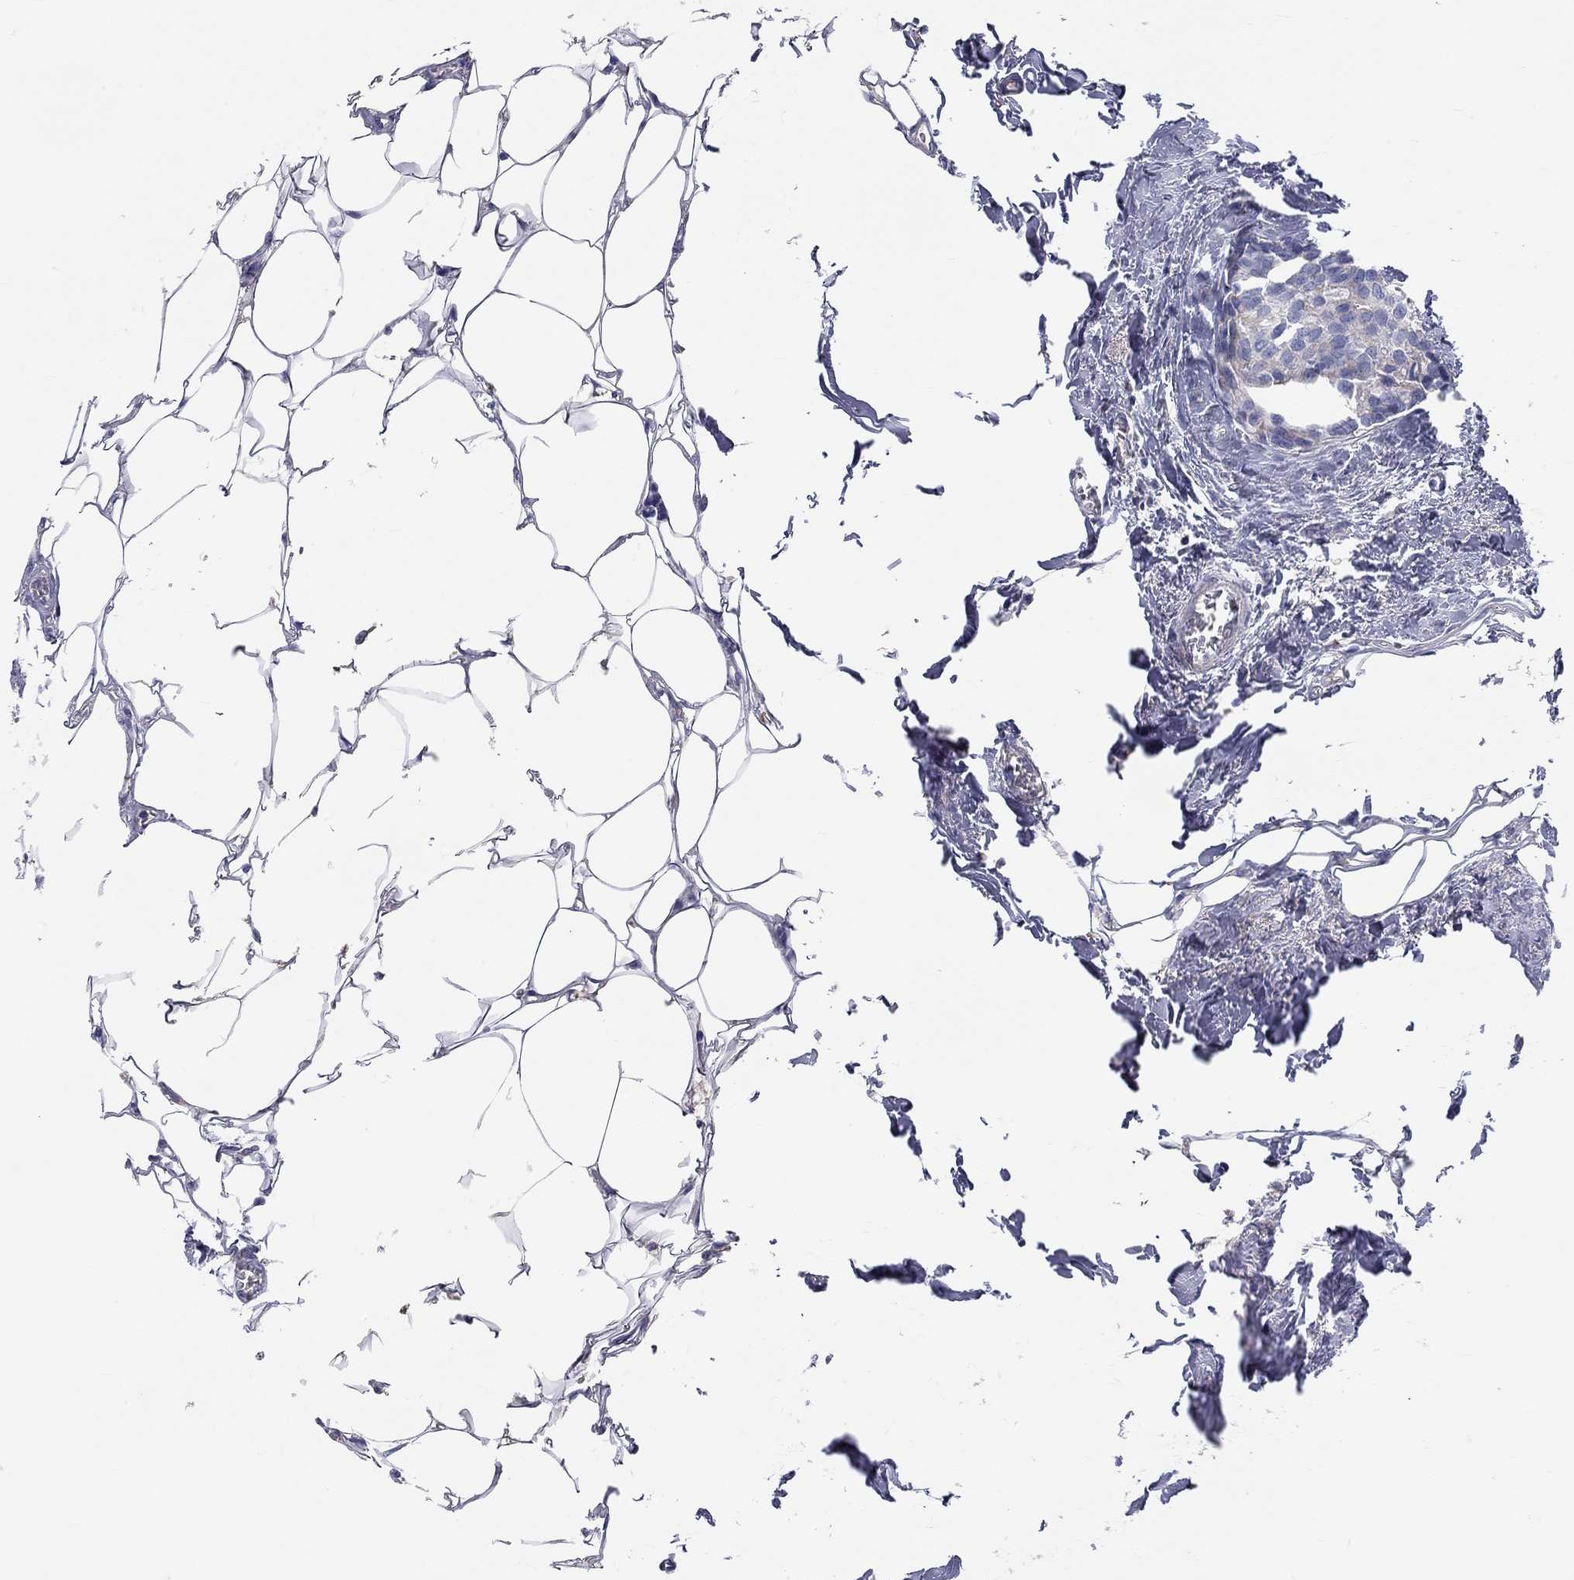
{"staining": {"intensity": "negative", "quantity": "none", "location": "none"}, "tissue": "breast cancer", "cell_type": "Tumor cells", "image_type": "cancer", "snomed": [{"axis": "morphology", "description": "Duct carcinoma"}, {"axis": "topography", "description": "Breast"}], "caption": "High power microscopy image of an IHC photomicrograph of breast infiltrating ductal carcinoma, revealing no significant staining in tumor cells.", "gene": "ST7L", "patient": {"sex": "female", "age": 83}}